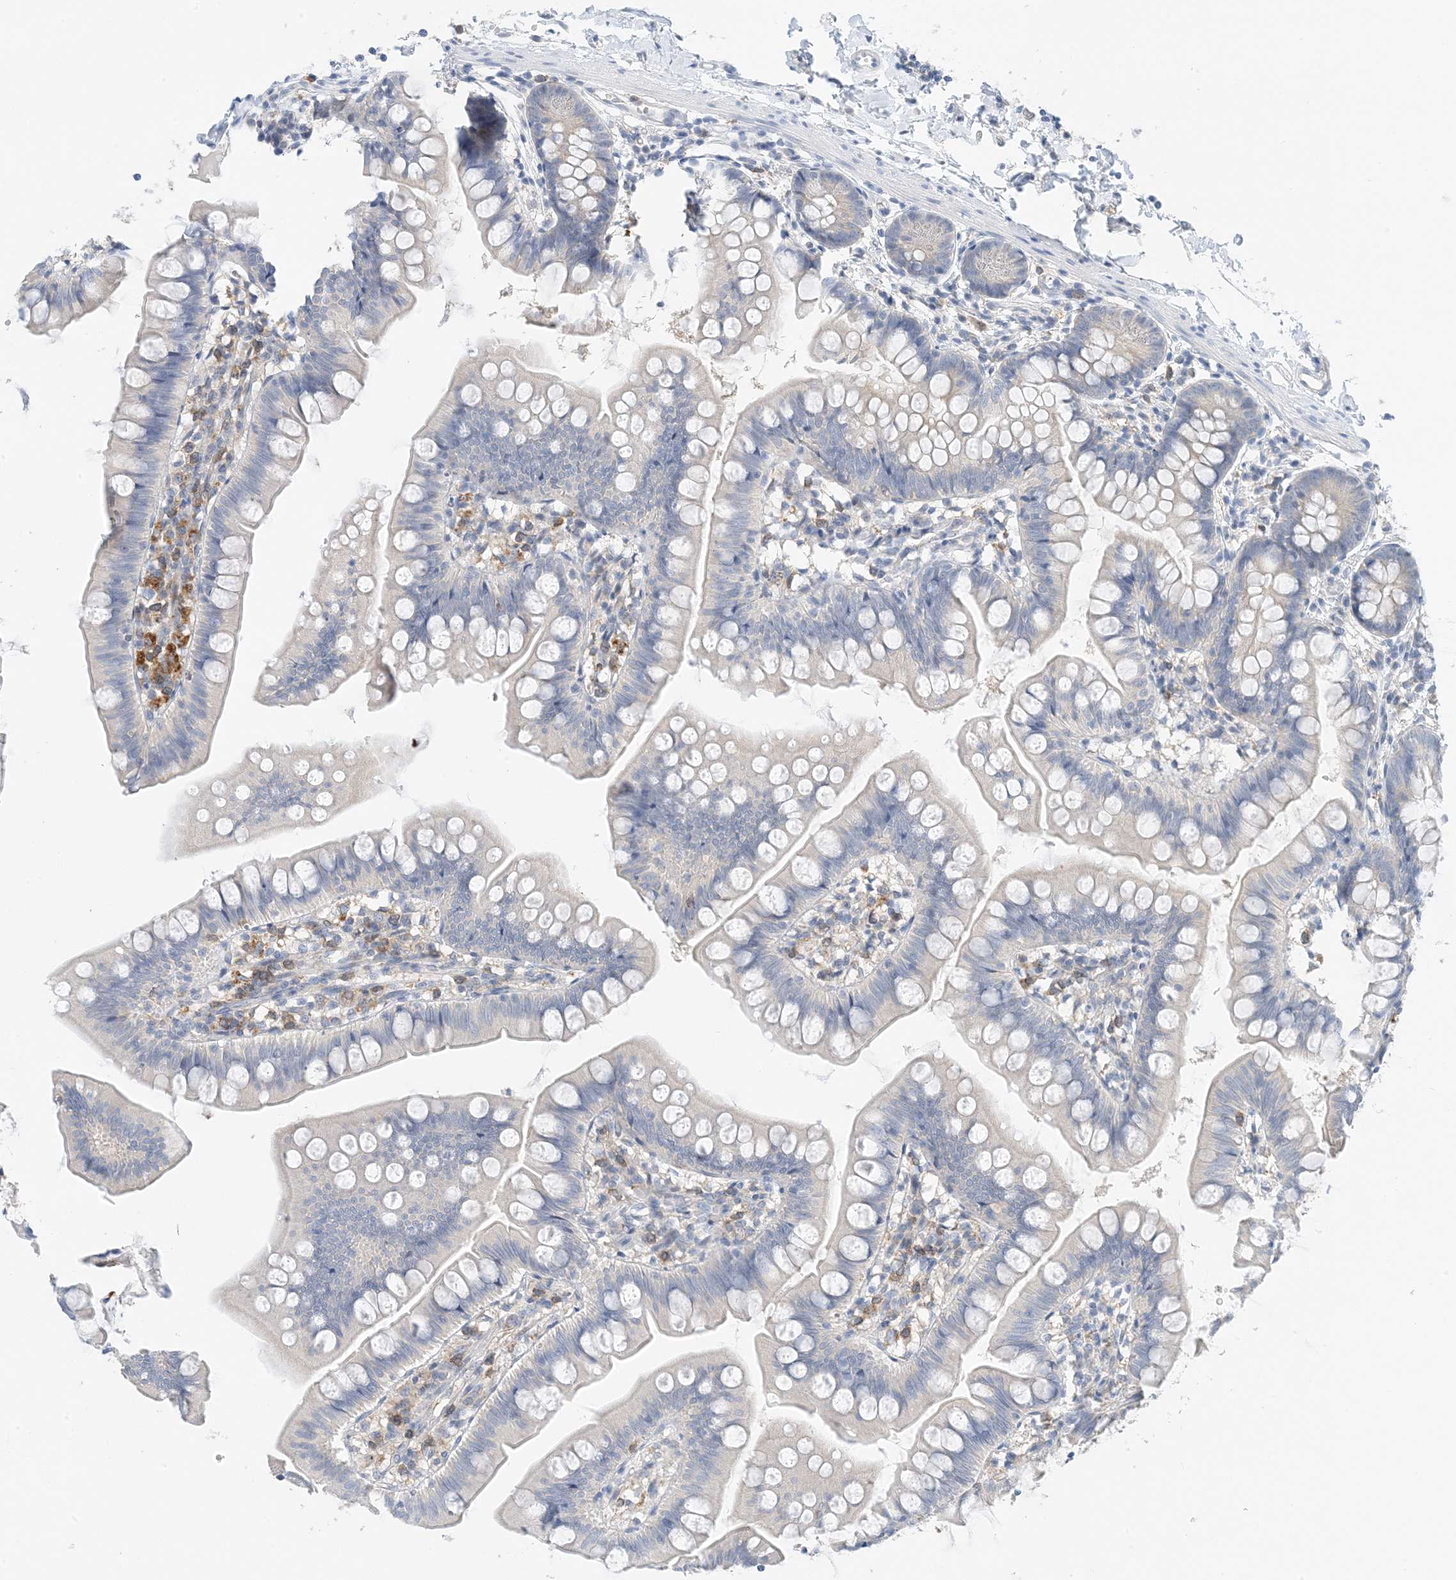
{"staining": {"intensity": "negative", "quantity": "none", "location": "none"}, "tissue": "small intestine", "cell_type": "Glandular cells", "image_type": "normal", "snomed": [{"axis": "morphology", "description": "Normal tissue, NOS"}, {"axis": "topography", "description": "Small intestine"}], "caption": "Image shows no protein expression in glandular cells of benign small intestine.", "gene": "KIFBP", "patient": {"sex": "male", "age": 7}}